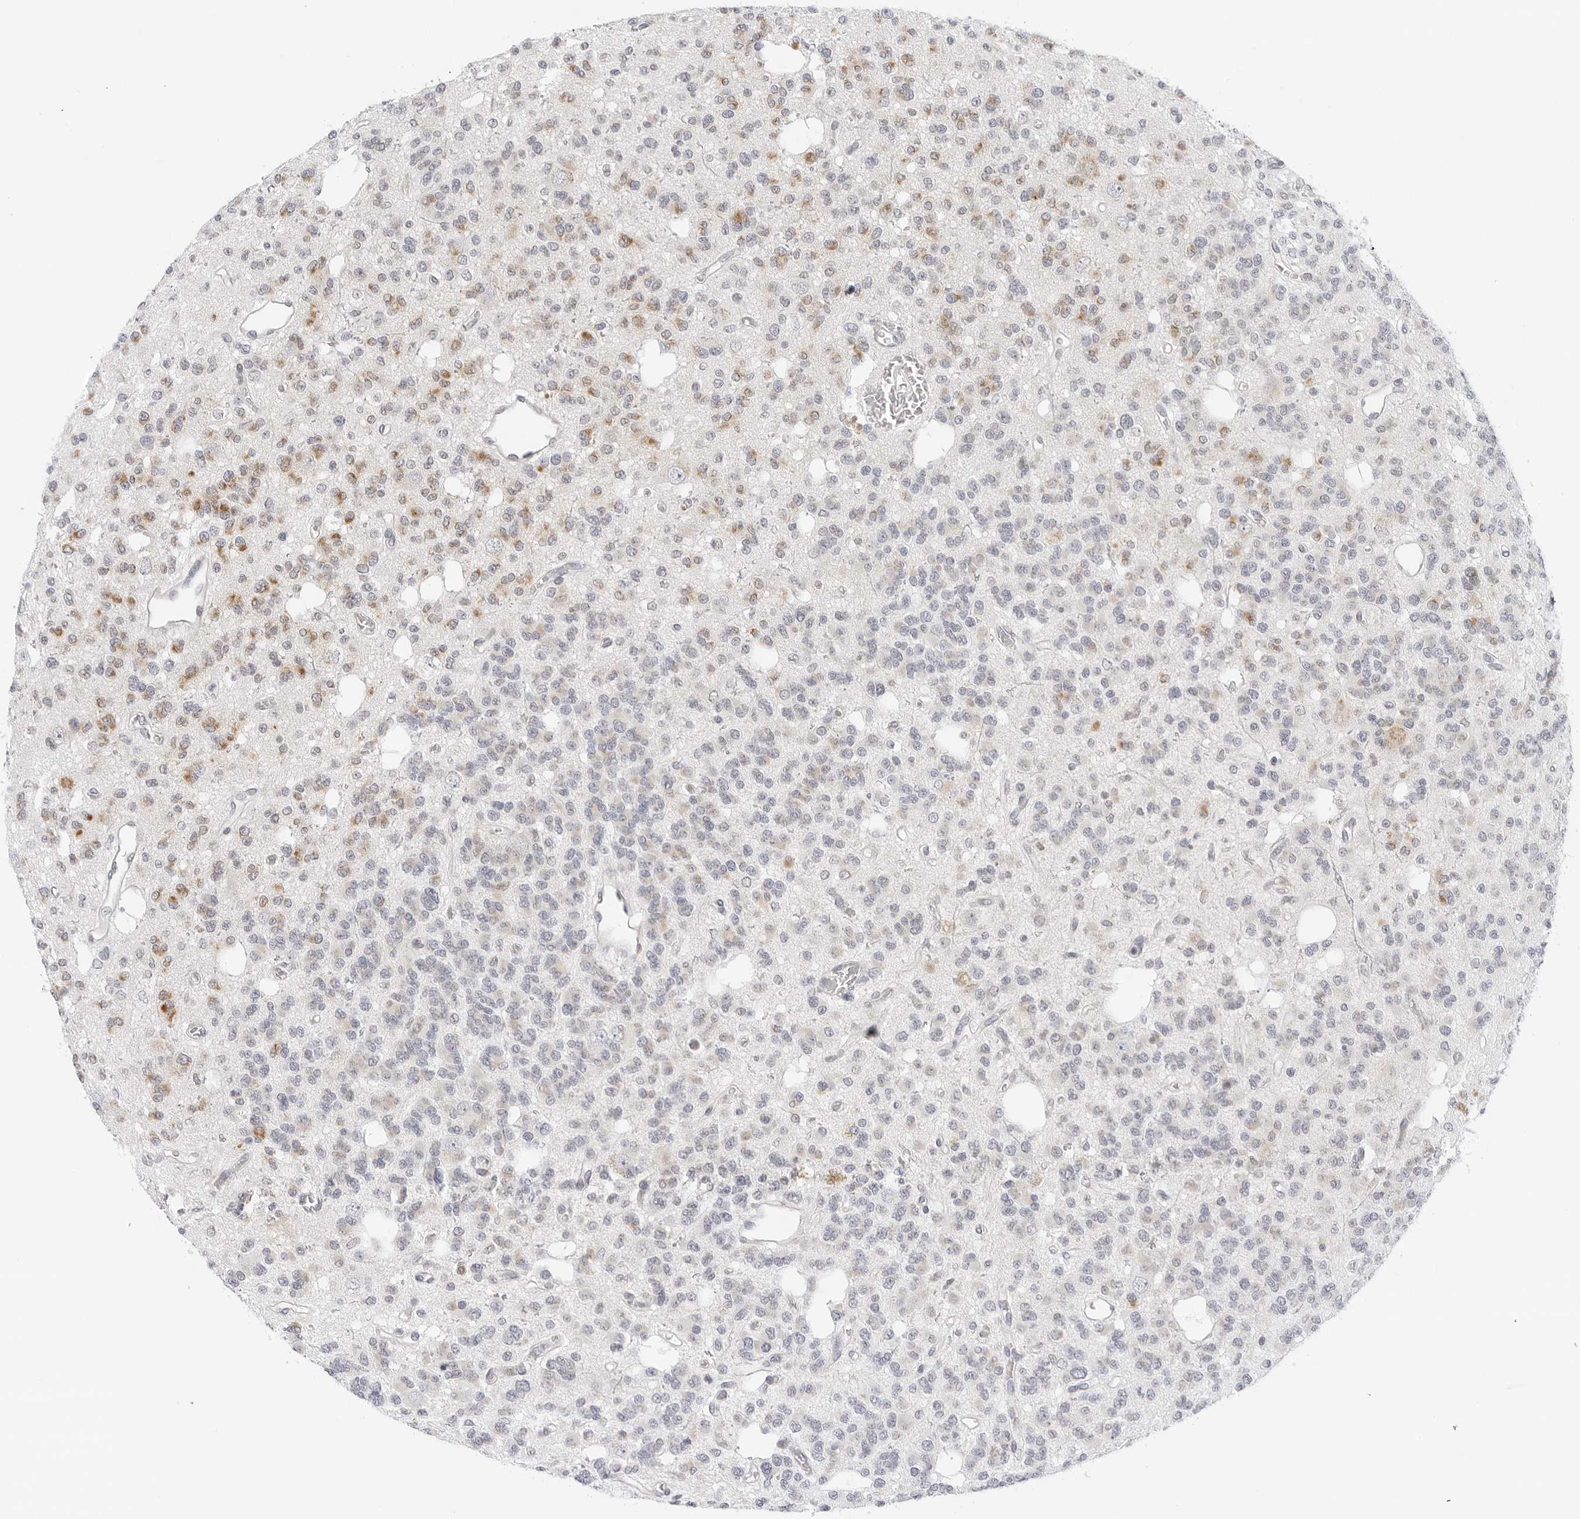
{"staining": {"intensity": "weak", "quantity": "<25%", "location": "cytoplasmic/membranous"}, "tissue": "glioma", "cell_type": "Tumor cells", "image_type": "cancer", "snomed": [{"axis": "morphology", "description": "Glioma, malignant, Low grade"}, {"axis": "topography", "description": "Brain"}], "caption": "A histopathology image of malignant glioma (low-grade) stained for a protein shows no brown staining in tumor cells.", "gene": "CIART", "patient": {"sex": "male", "age": 38}}